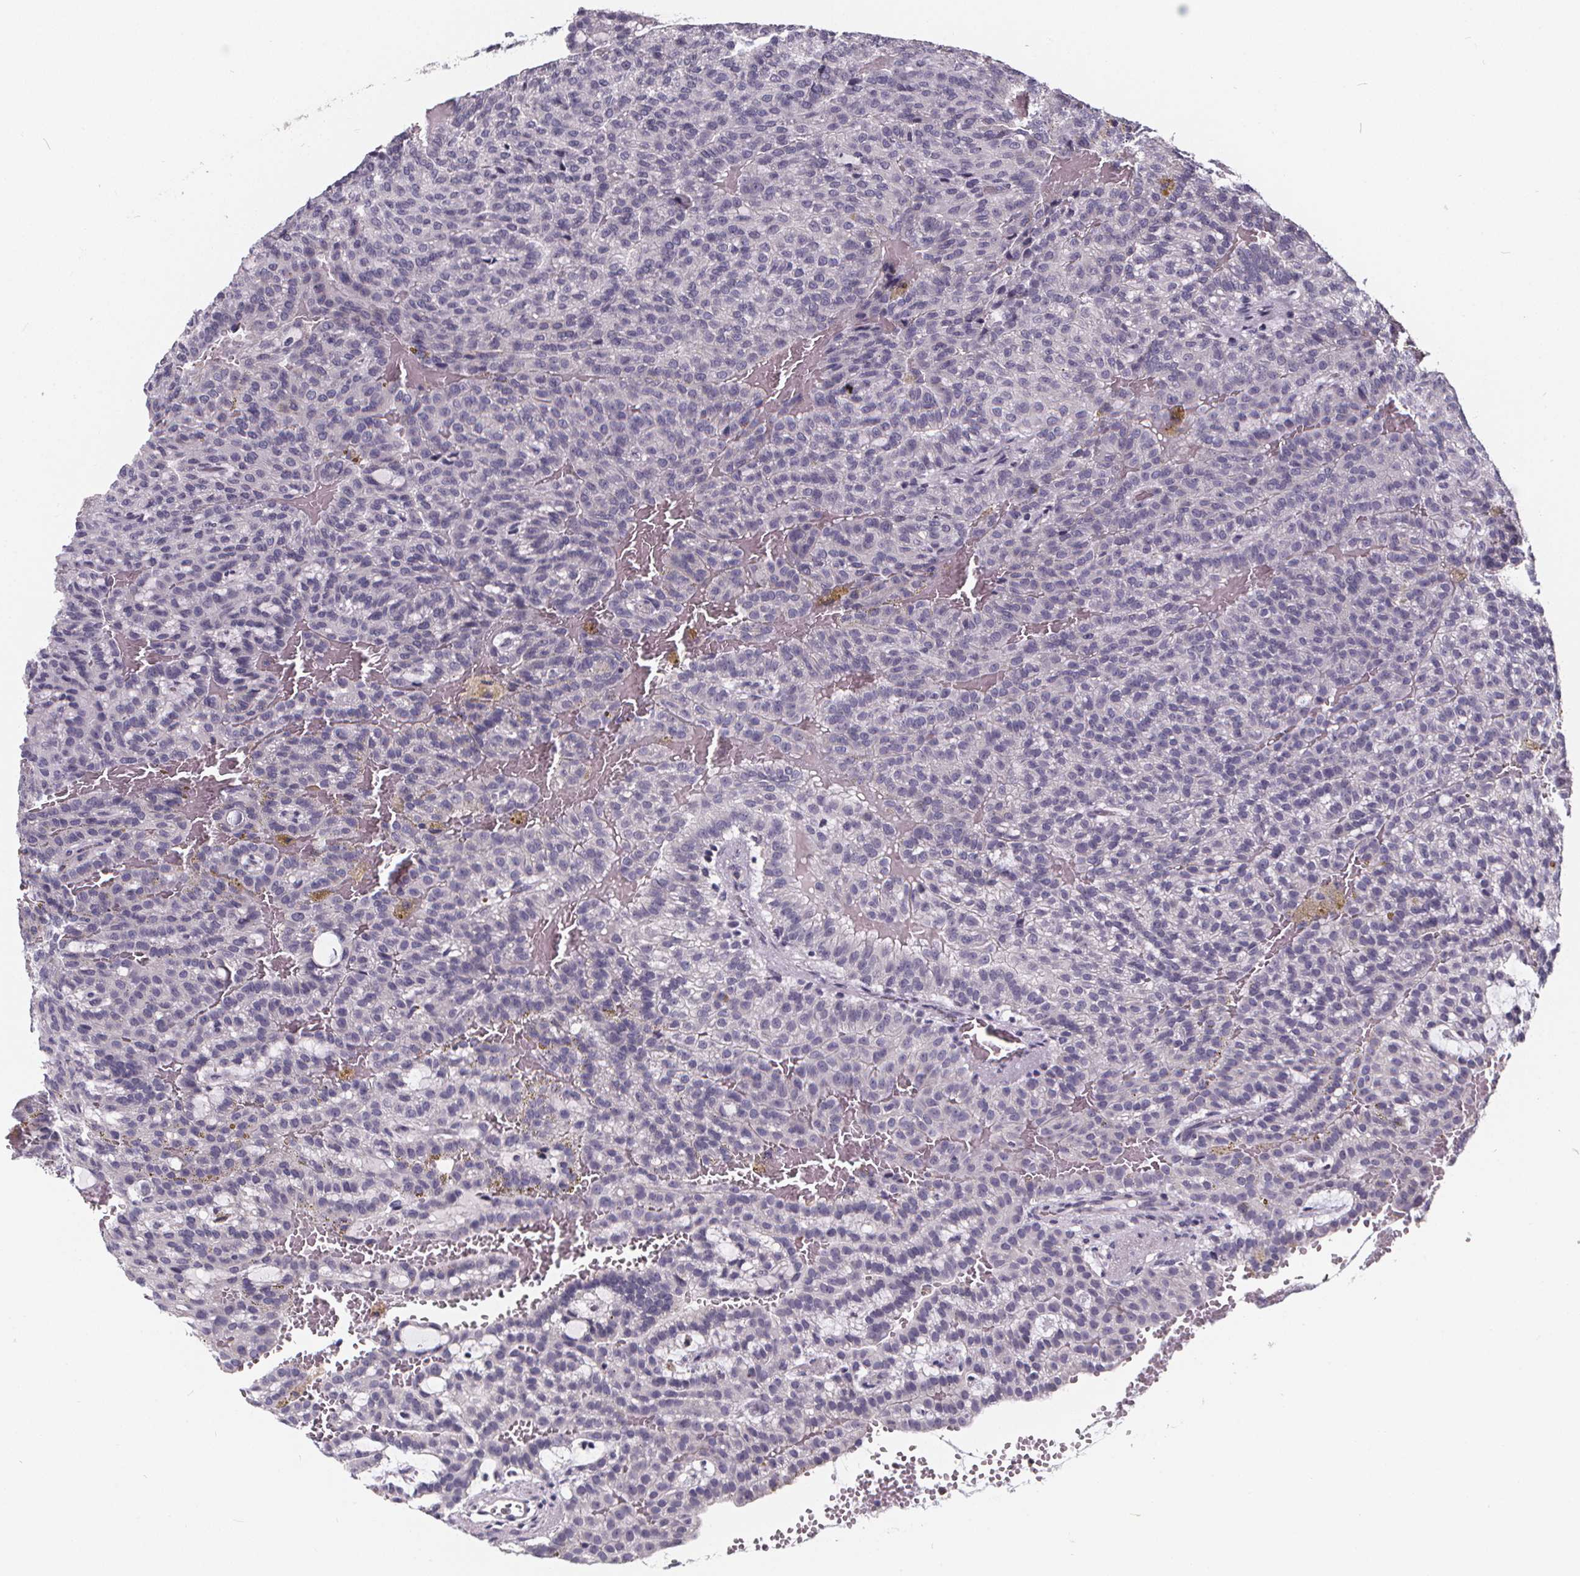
{"staining": {"intensity": "negative", "quantity": "none", "location": "none"}, "tissue": "renal cancer", "cell_type": "Tumor cells", "image_type": "cancer", "snomed": [{"axis": "morphology", "description": "Adenocarcinoma, NOS"}, {"axis": "topography", "description": "Kidney"}], "caption": "A histopathology image of human renal adenocarcinoma is negative for staining in tumor cells.", "gene": "SPEF2", "patient": {"sex": "male", "age": 63}}